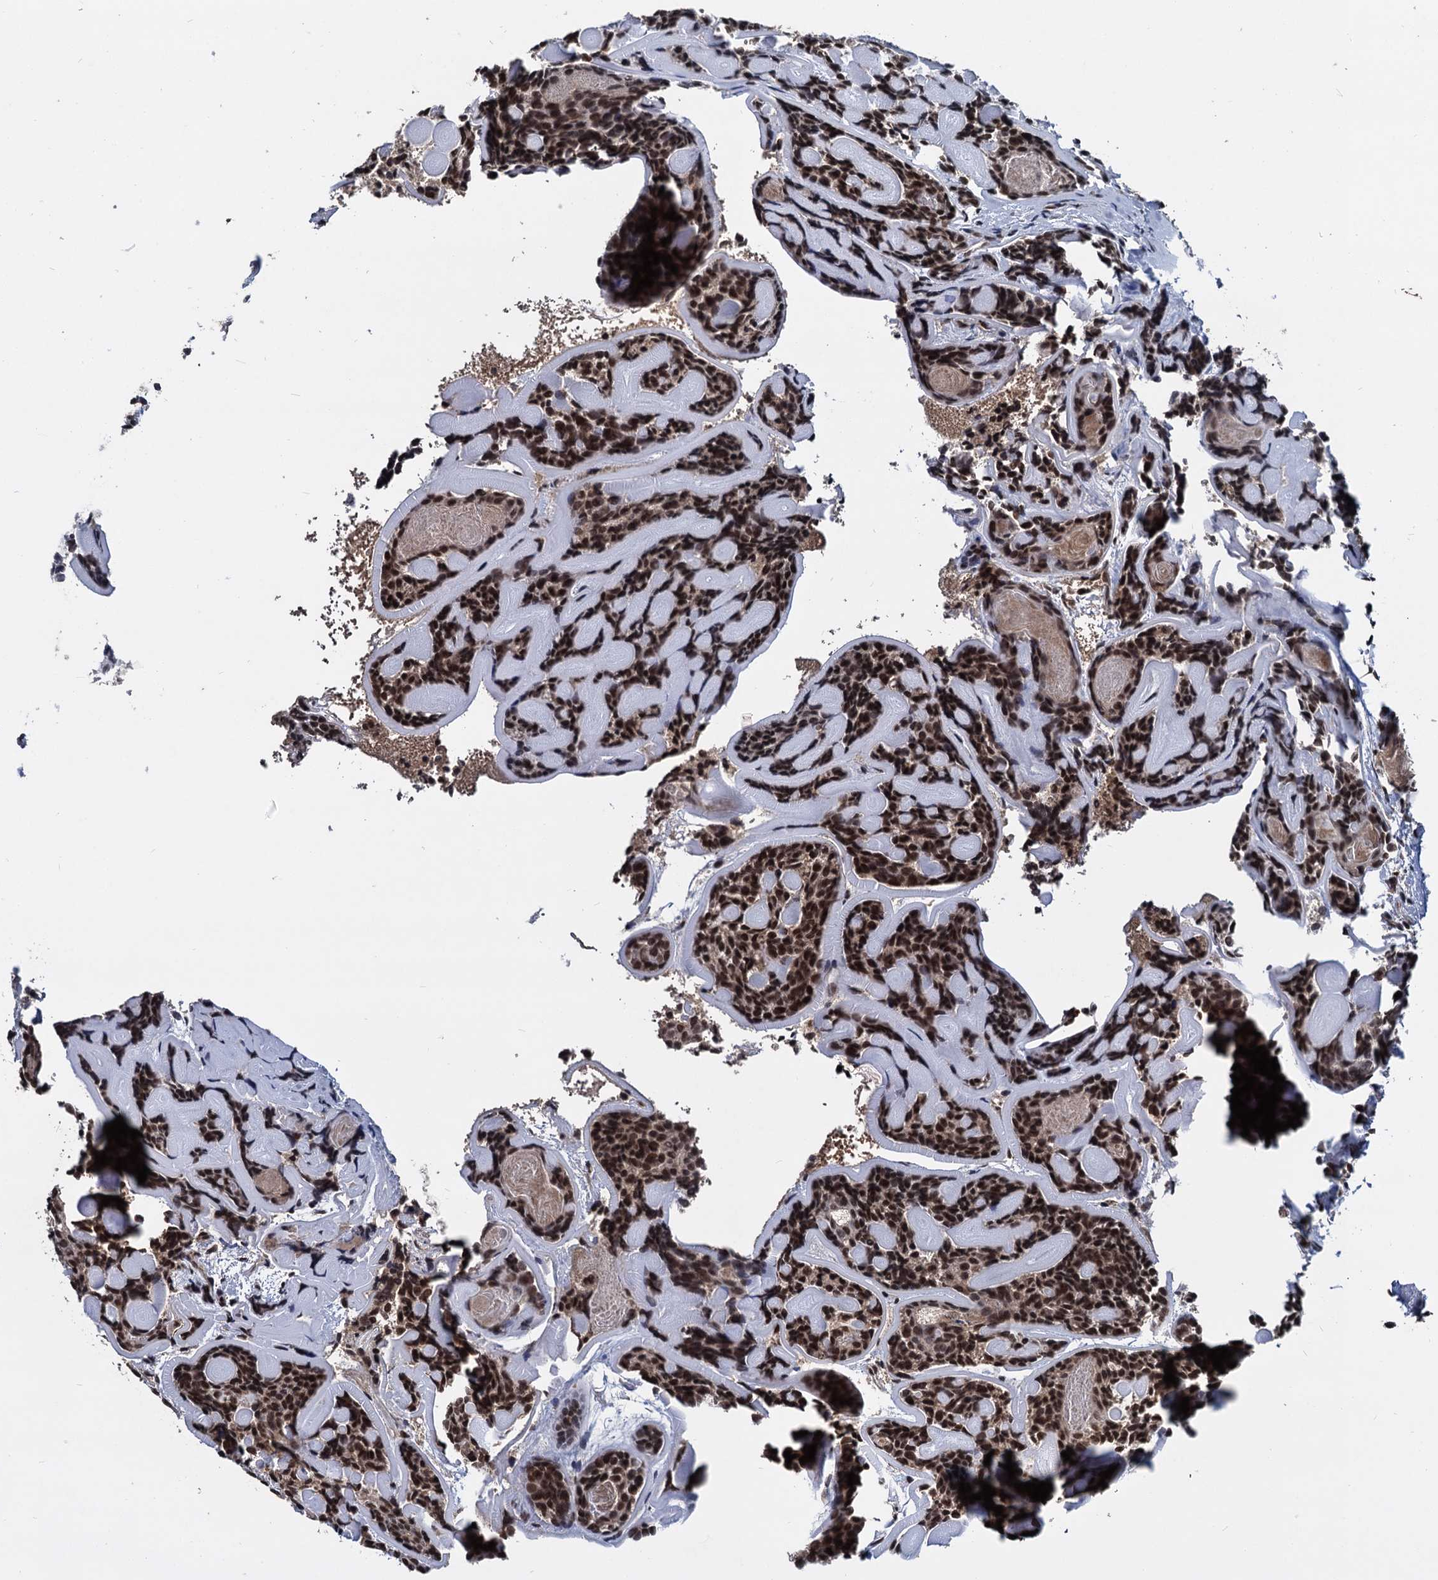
{"staining": {"intensity": "strong", "quantity": ">75%", "location": "nuclear"}, "tissue": "head and neck cancer", "cell_type": "Tumor cells", "image_type": "cancer", "snomed": [{"axis": "morphology", "description": "Adenocarcinoma, NOS"}, {"axis": "topography", "description": "Salivary gland"}, {"axis": "topography", "description": "Head-Neck"}], "caption": "The micrograph shows a brown stain indicating the presence of a protein in the nuclear of tumor cells in head and neck cancer (adenocarcinoma).", "gene": "FAM216B", "patient": {"sex": "female", "age": 63}}